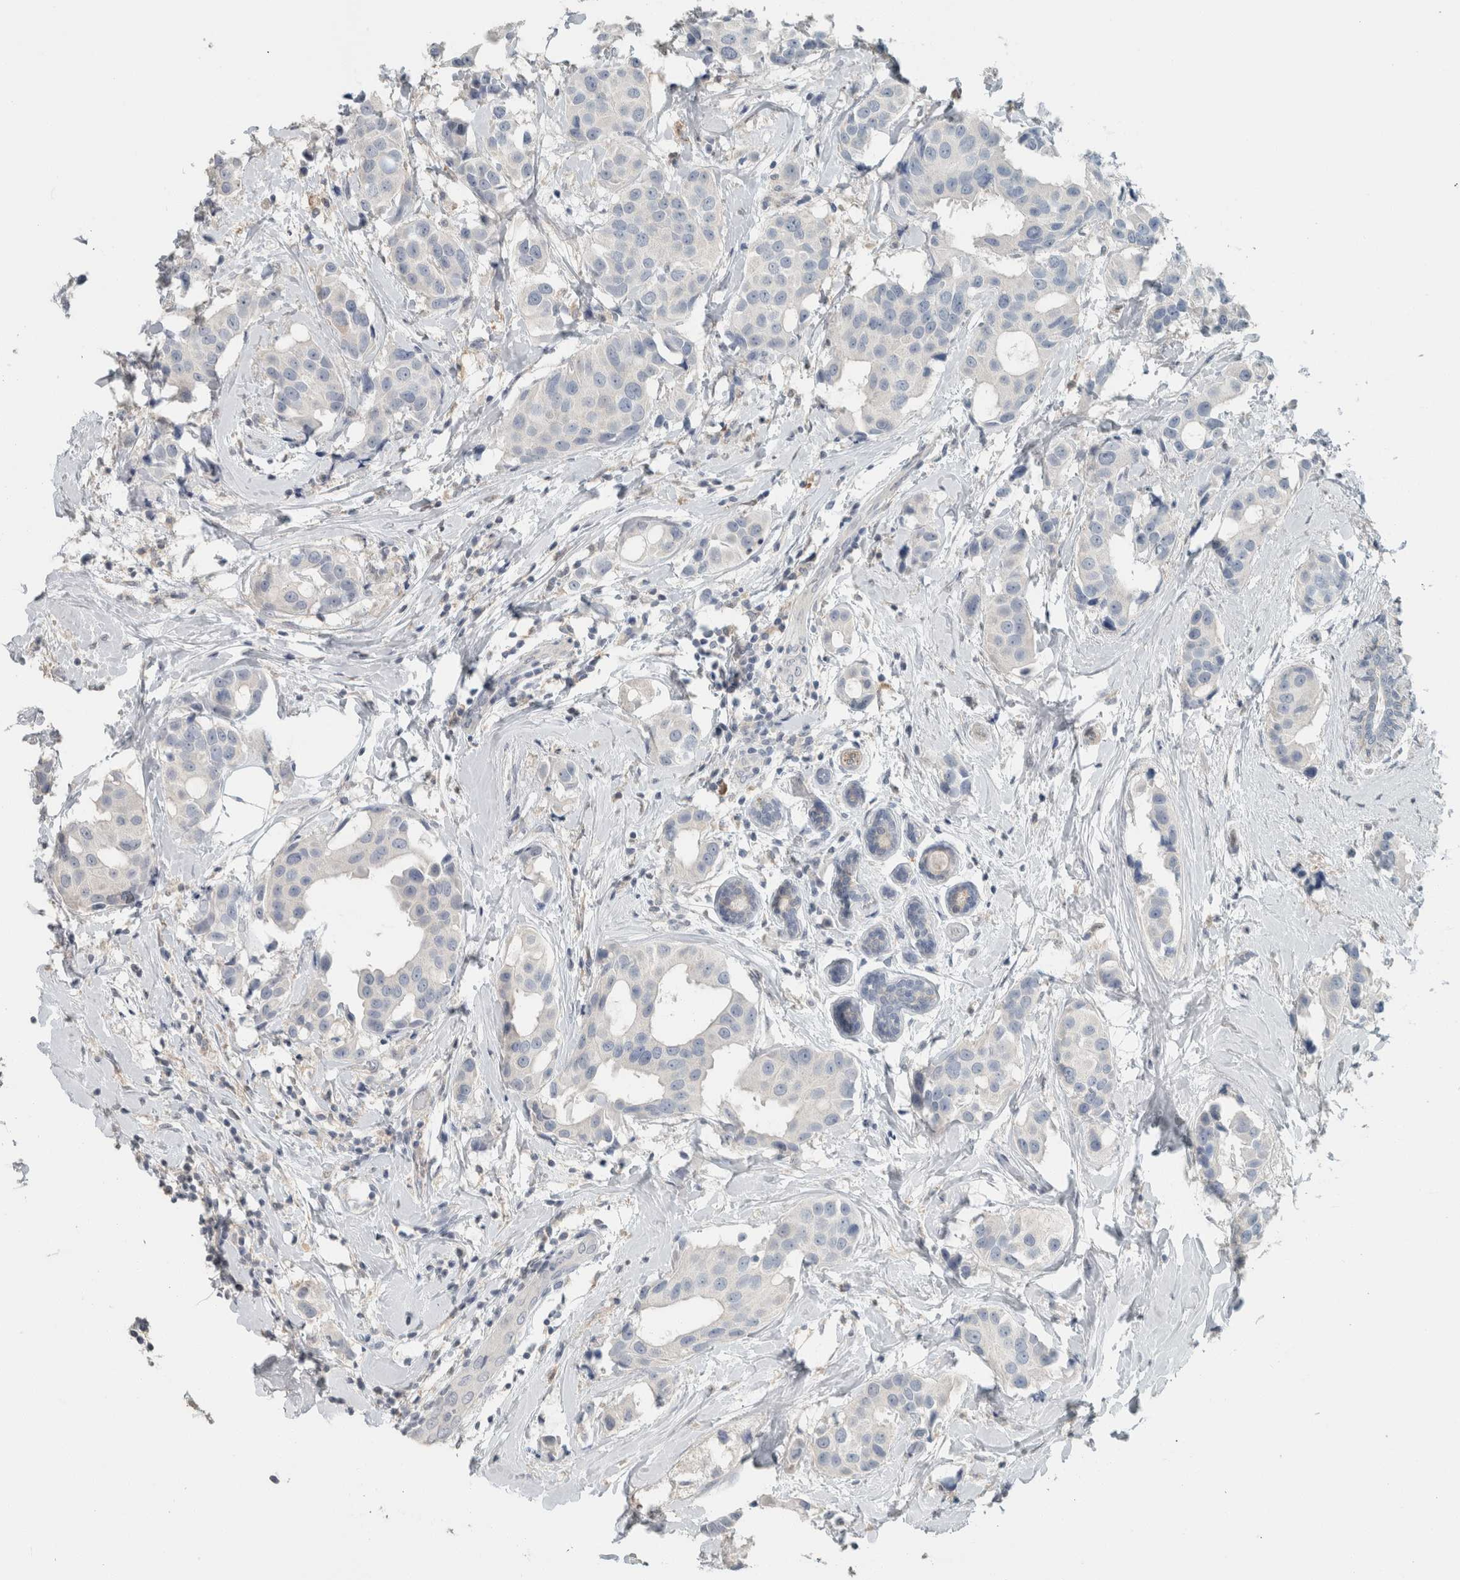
{"staining": {"intensity": "negative", "quantity": "none", "location": "none"}, "tissue": "breast cancer", "cell_type": "Tumor cells", "image_type": "cancer", "snomed": [{"axis": "morphology", "description": "Normal tissue, NOS"}, {"axis": "morphology", "description": "Duct carcinoma"}, {"axis": "topography", "description": "Breast"}], "caption": "Tumor cells show no significant protein staining in breast cancer (infiltrating ductal carcinoma).", "gene": "SCIN", "patient": {"sex": "female", "age": 39}}